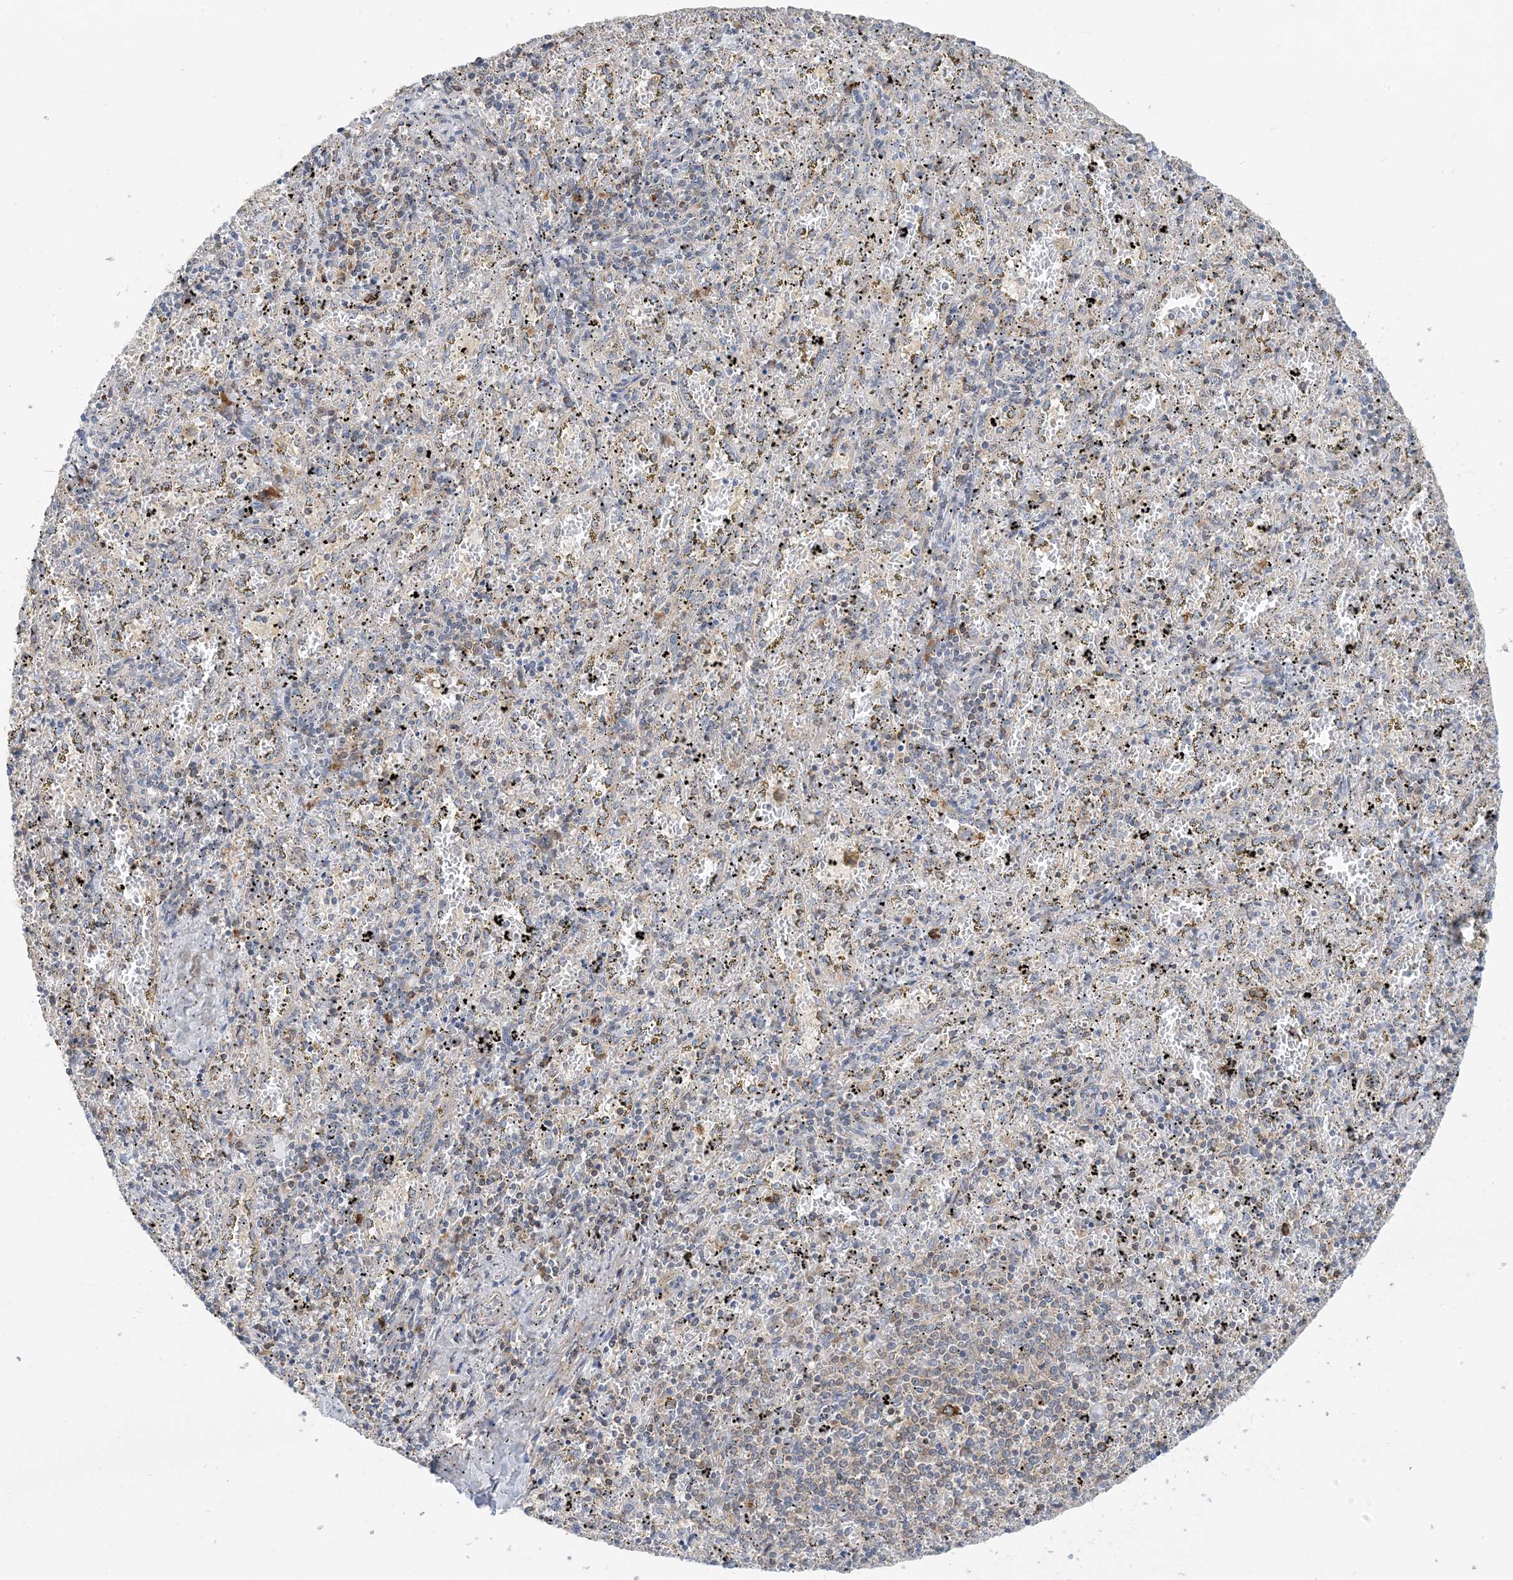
{"staining": {"intensity": "moderate", "quantity": "<25%", "location": "cytoplasmic/membranous"}, "tissue": "spleen", "cell_type": "Cells in red pulp", "image_type": "normal", "snomed": [{"axis": "morphology", "description": "Normal tissue, NOS"}, {"axis": "topography", "description": "Spleen"}], "caption": "A high-resolution photomicrograph shows immunohistochemistry staining of benign spleen, which shows moderate cytoplasmic/membranous staining in about <25% of cells in red pulp. (DAB (3,3'-diaminobenzidine) IHC, brown staining for protein, blue staining for nuclei).", "gene": "AOC1", "patient": {"sex": "male", "age": 11}}